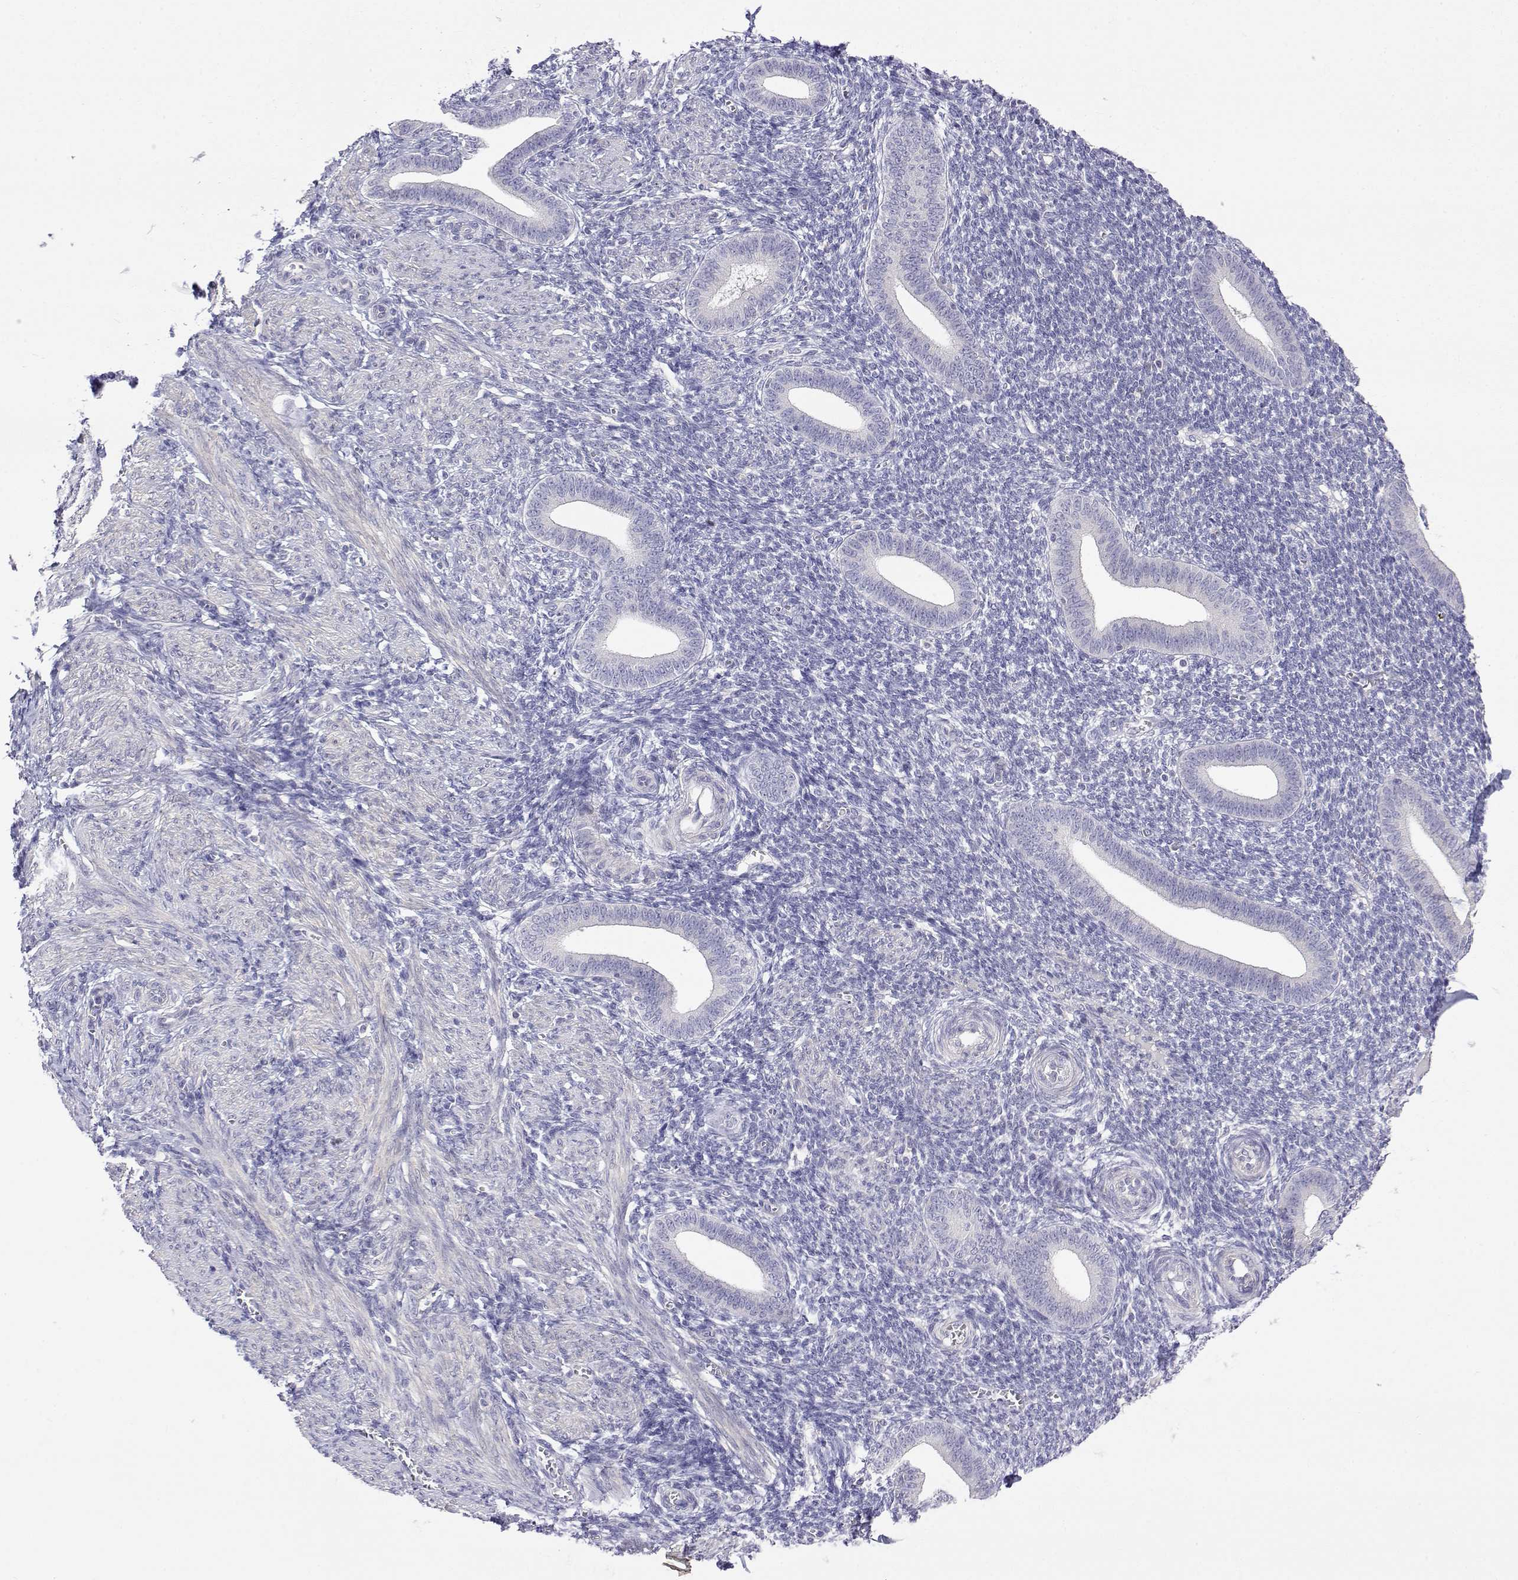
{"staining": {"intensity": "negative", "quantity": "none", "location": "none"}, "tissue": "endometrium", "cell_type": "Cells in endometrial stroma", "image_type": "normal", "snomed": [{"axis": "morphology", "description": "Normal tissue, NOS"}, {"axis": "topography", "description": "Endometrium"}], "caption": "This image is of unremarkable endometrium stained with immunohistochemistry to label a protein in brown with the nuclei are counter-stained blue. There is no expression in cells in endometrial stroma. The staining was performed using DAB to visualize the protein expression in brown, while the nuclei were stained in blue with hematoxylin (Magnification: 20x).", "gene": "LY6D", "patient": {"sex": "female", "age": 25}}